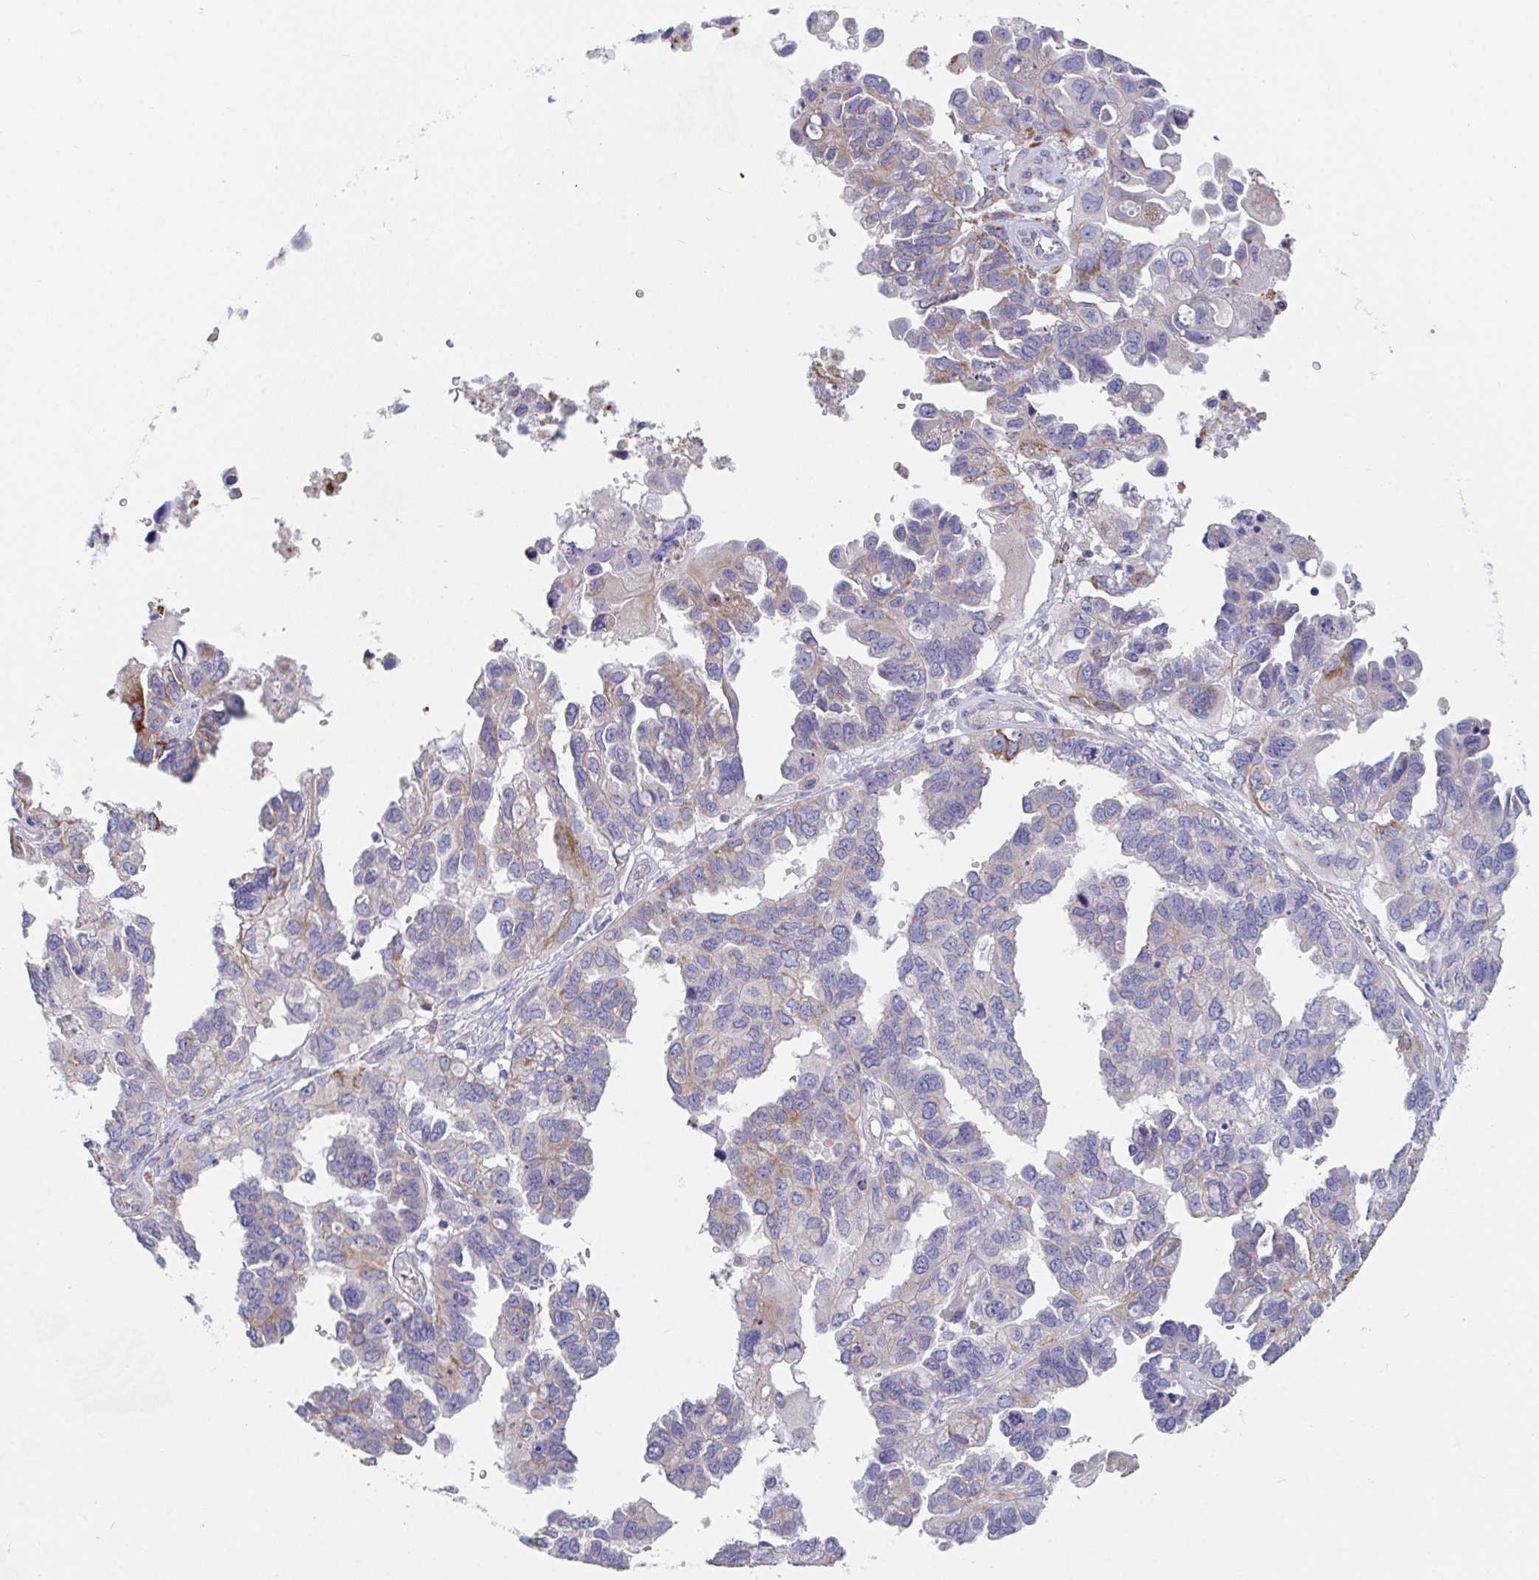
{"staining": {"intensity": "moderate", "quantity": "<25%", "location": "cytoplasmic/membranous"}, "tissue": "ovarian cancer", "cell_type": "Tumor cells", "image_type": "cancer", "snomed": [{"axis": "morphology", "description": "Cystadenocarcinoma, serous, NOS"}, {"axis": "topography", "description": "Ovary"}], "caption": "Immunohistochemistry micrograph of human ovarian serous cystadenocarcinoma stained for a protein (brown), which reveals low levels of moderate cytoplasmic/membranous expression in about <25% of tumor cells.", "gene": "FAM156B", "patient": {"sex": "female", "age": 53}}